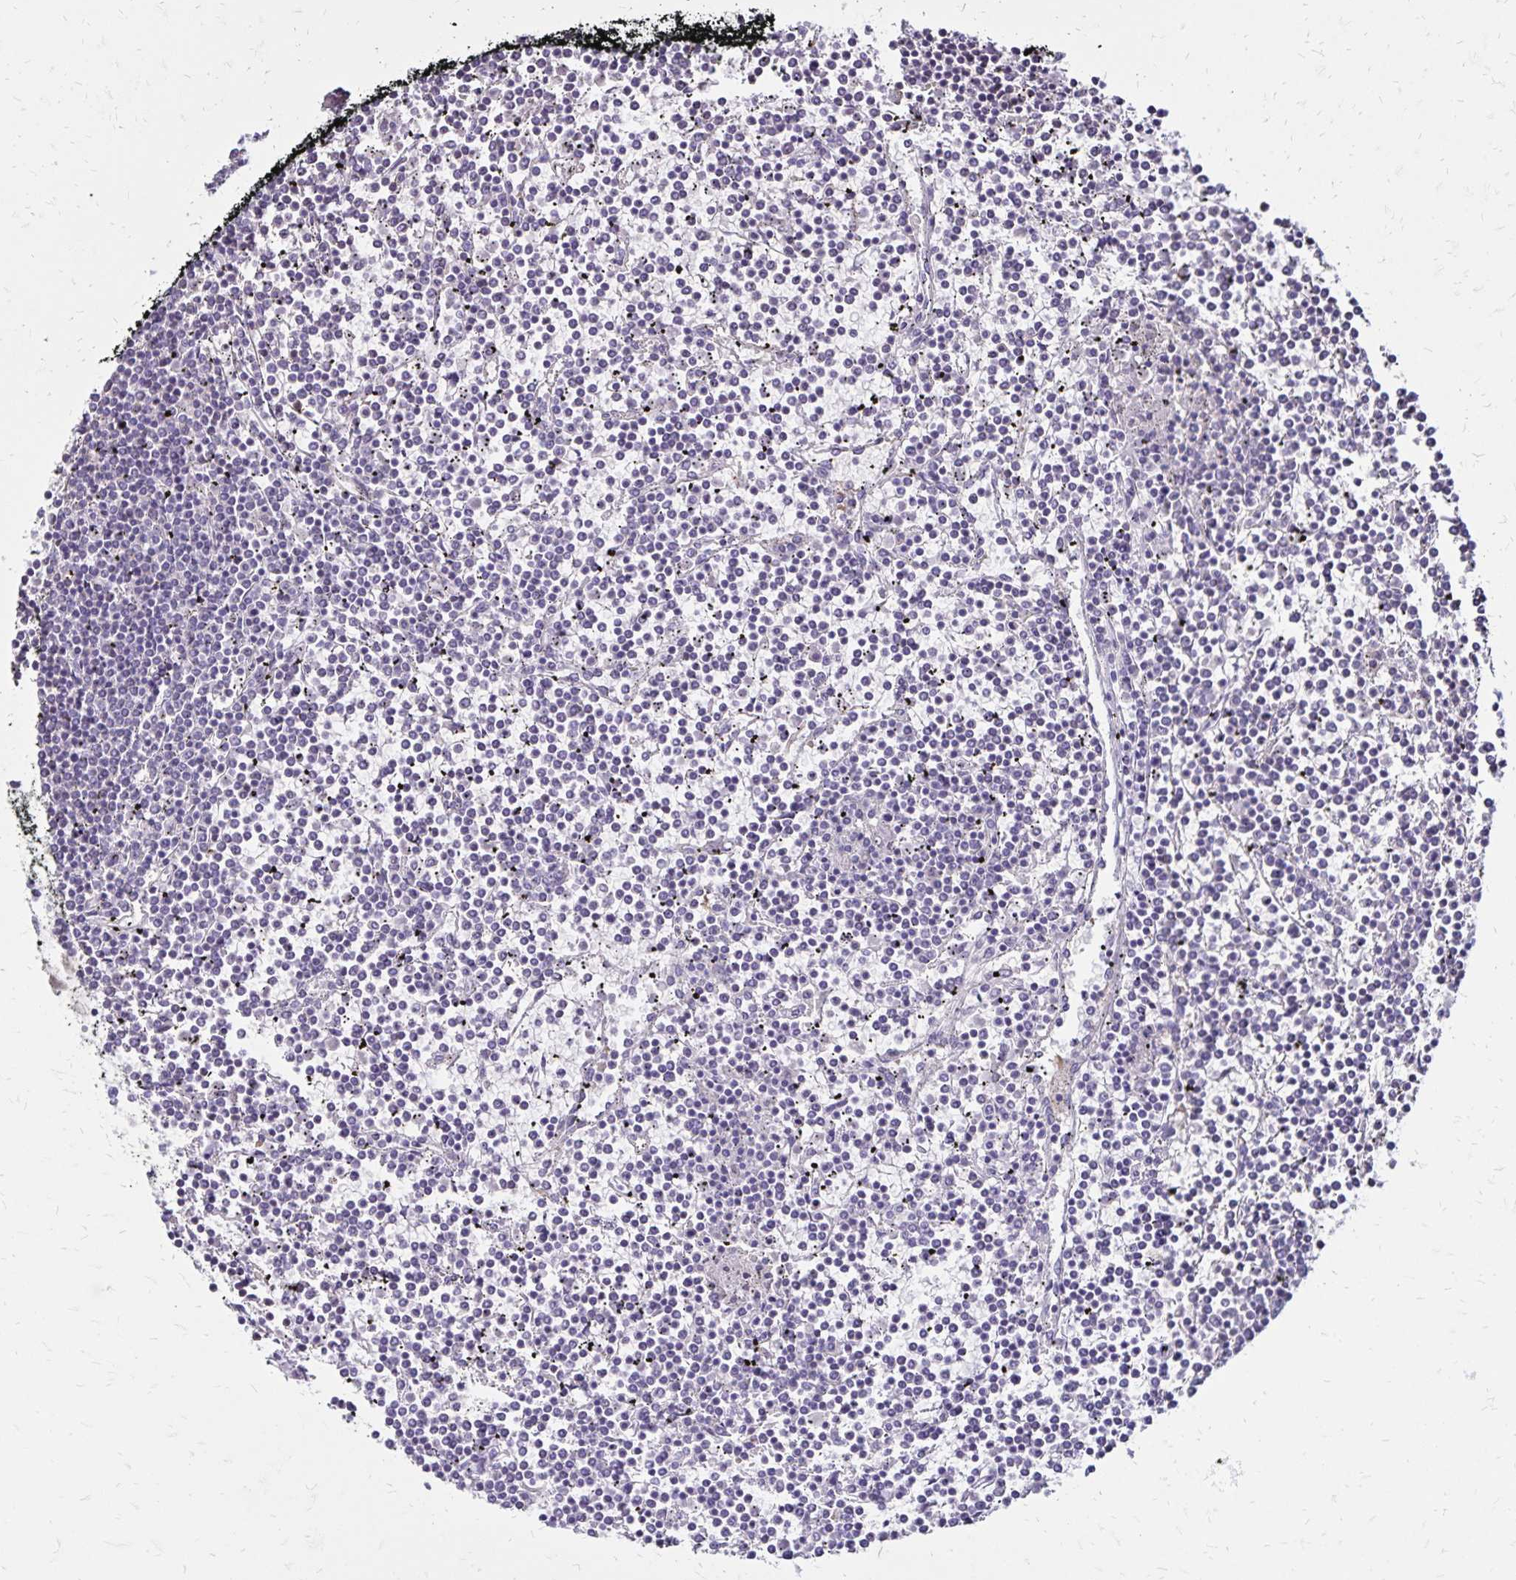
{"staining": {"intensity": "negative", "quantity": "none", "location": "none"}, "tissue": "lymphoma", "cell_type": "Tumor cells", "image_type": "cancer", "snomed": [{"axis": "morphology", "description": "Malignant lymphoma, non-Hodgkin's type, Low grade"}, {"axis": "topography", "description": "Spleen"}], "caption": "Immunohistochemistry (IHC) image of human lymphoma stained for a protein (brown), which demonstrates no positivity in tumor cells. Brightfield microscopy of immunohistochemistry (IHC) stained with DAB (3,3'-diaminobenzidine) (brown) and hematoxylin (blue), captured at high magnification.", "gene": "SH3GL3", "patient": {"sex": "female", "age": 19}}